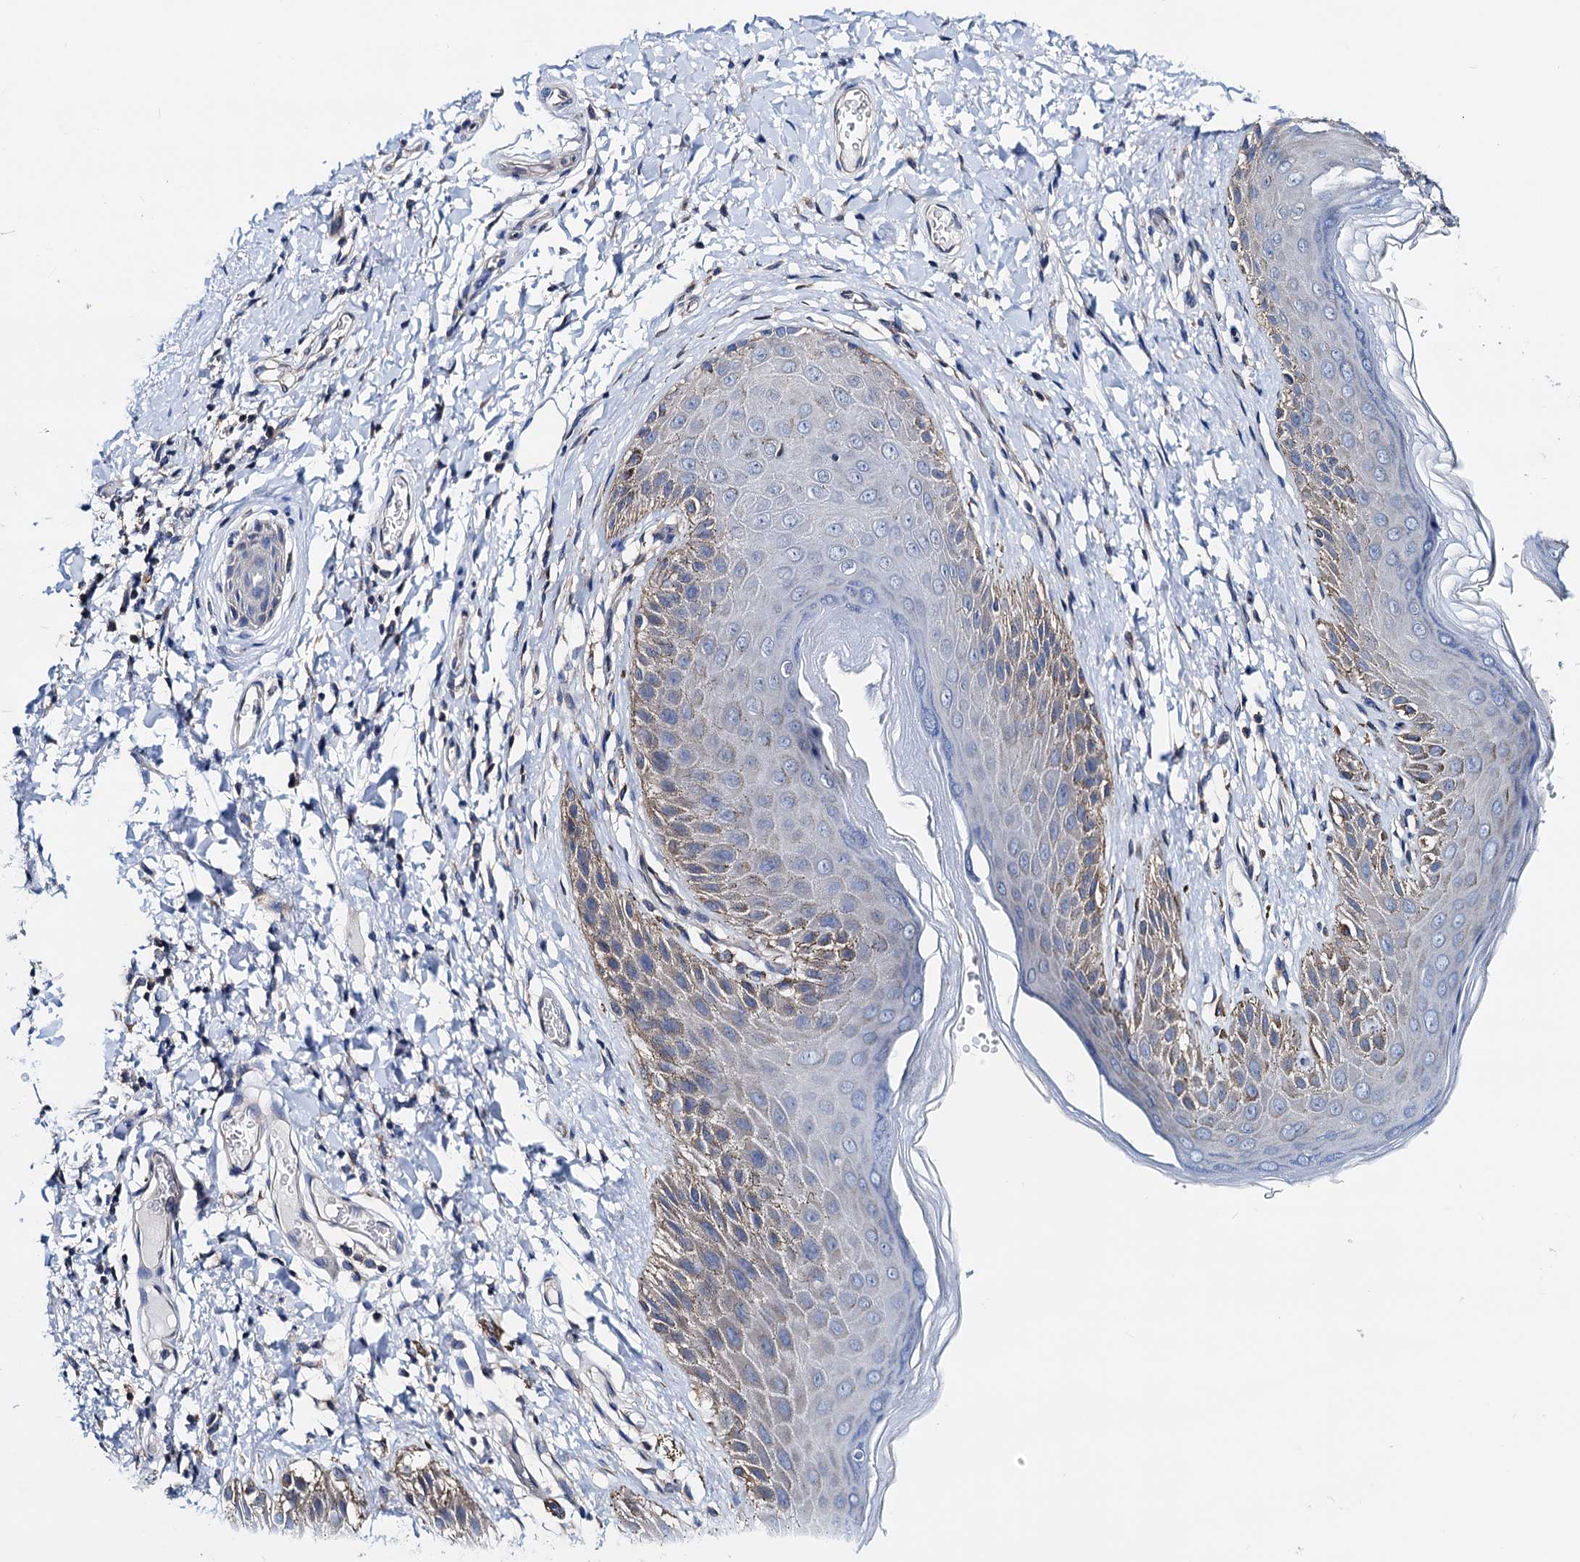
{"staining": {"intensity": "weak", "quantity": "<25%", "location": "cytoplasmic/membranous"}, "tissue": "skin", "cell_type": "Epidermal cells", "image_type": "normal", "snomed": [{"axis": "morphology", "description": "Normal tissue, NOS"}, {"axis": "topography", "description": "Anal"}], "caption": "Human skin stained for a protein using IHC demonstrates no staining in epidermal cells.", "gene": "GCOM1", "patient": {"sex": "male", "age": 44}}